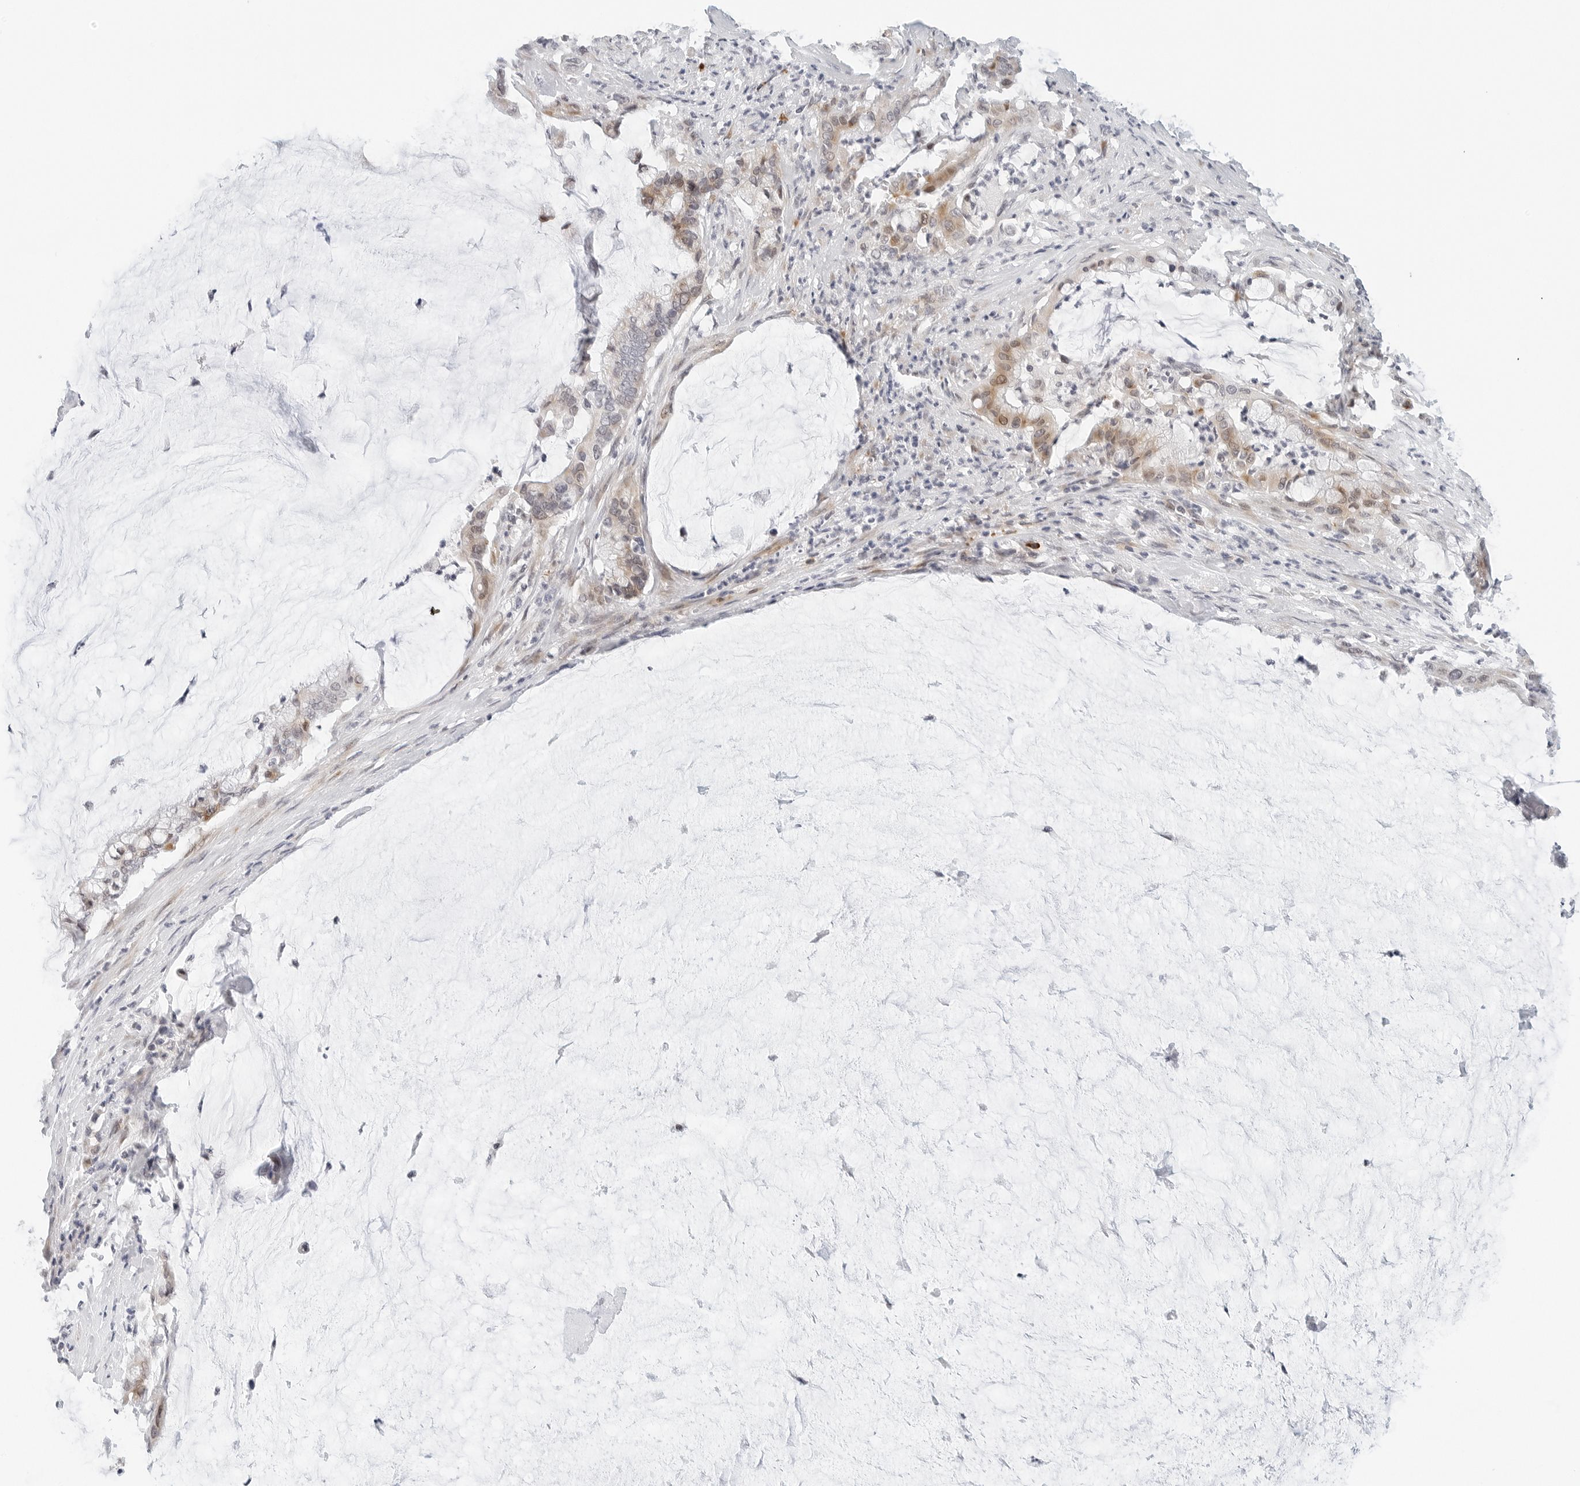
{"staining": {"intensity": "moderate", "quantity": "25%-75%", "location": "cytoplasmic/membranous,nuclear"}, "tissue": "pancreatic cancer", "cell_type": "Tumor cells", "image_type": "cancer", "snomed": [{"axis": "morphology", "description": "Adenocarcinoma, NOS"}, {"axis": "topography", "description": "Pancreas"}], "caption": "Moderate cytoplasmic/membranous and nuclear protein positivity is identified in about 25%-75% of tumor cells in pancreatic adenocarcinoma. Ihc stains the protein of interest in brown and the nuclei are stained blue.", "gene": "PARP10", "patient": {"sex": "male", "age": 41}}